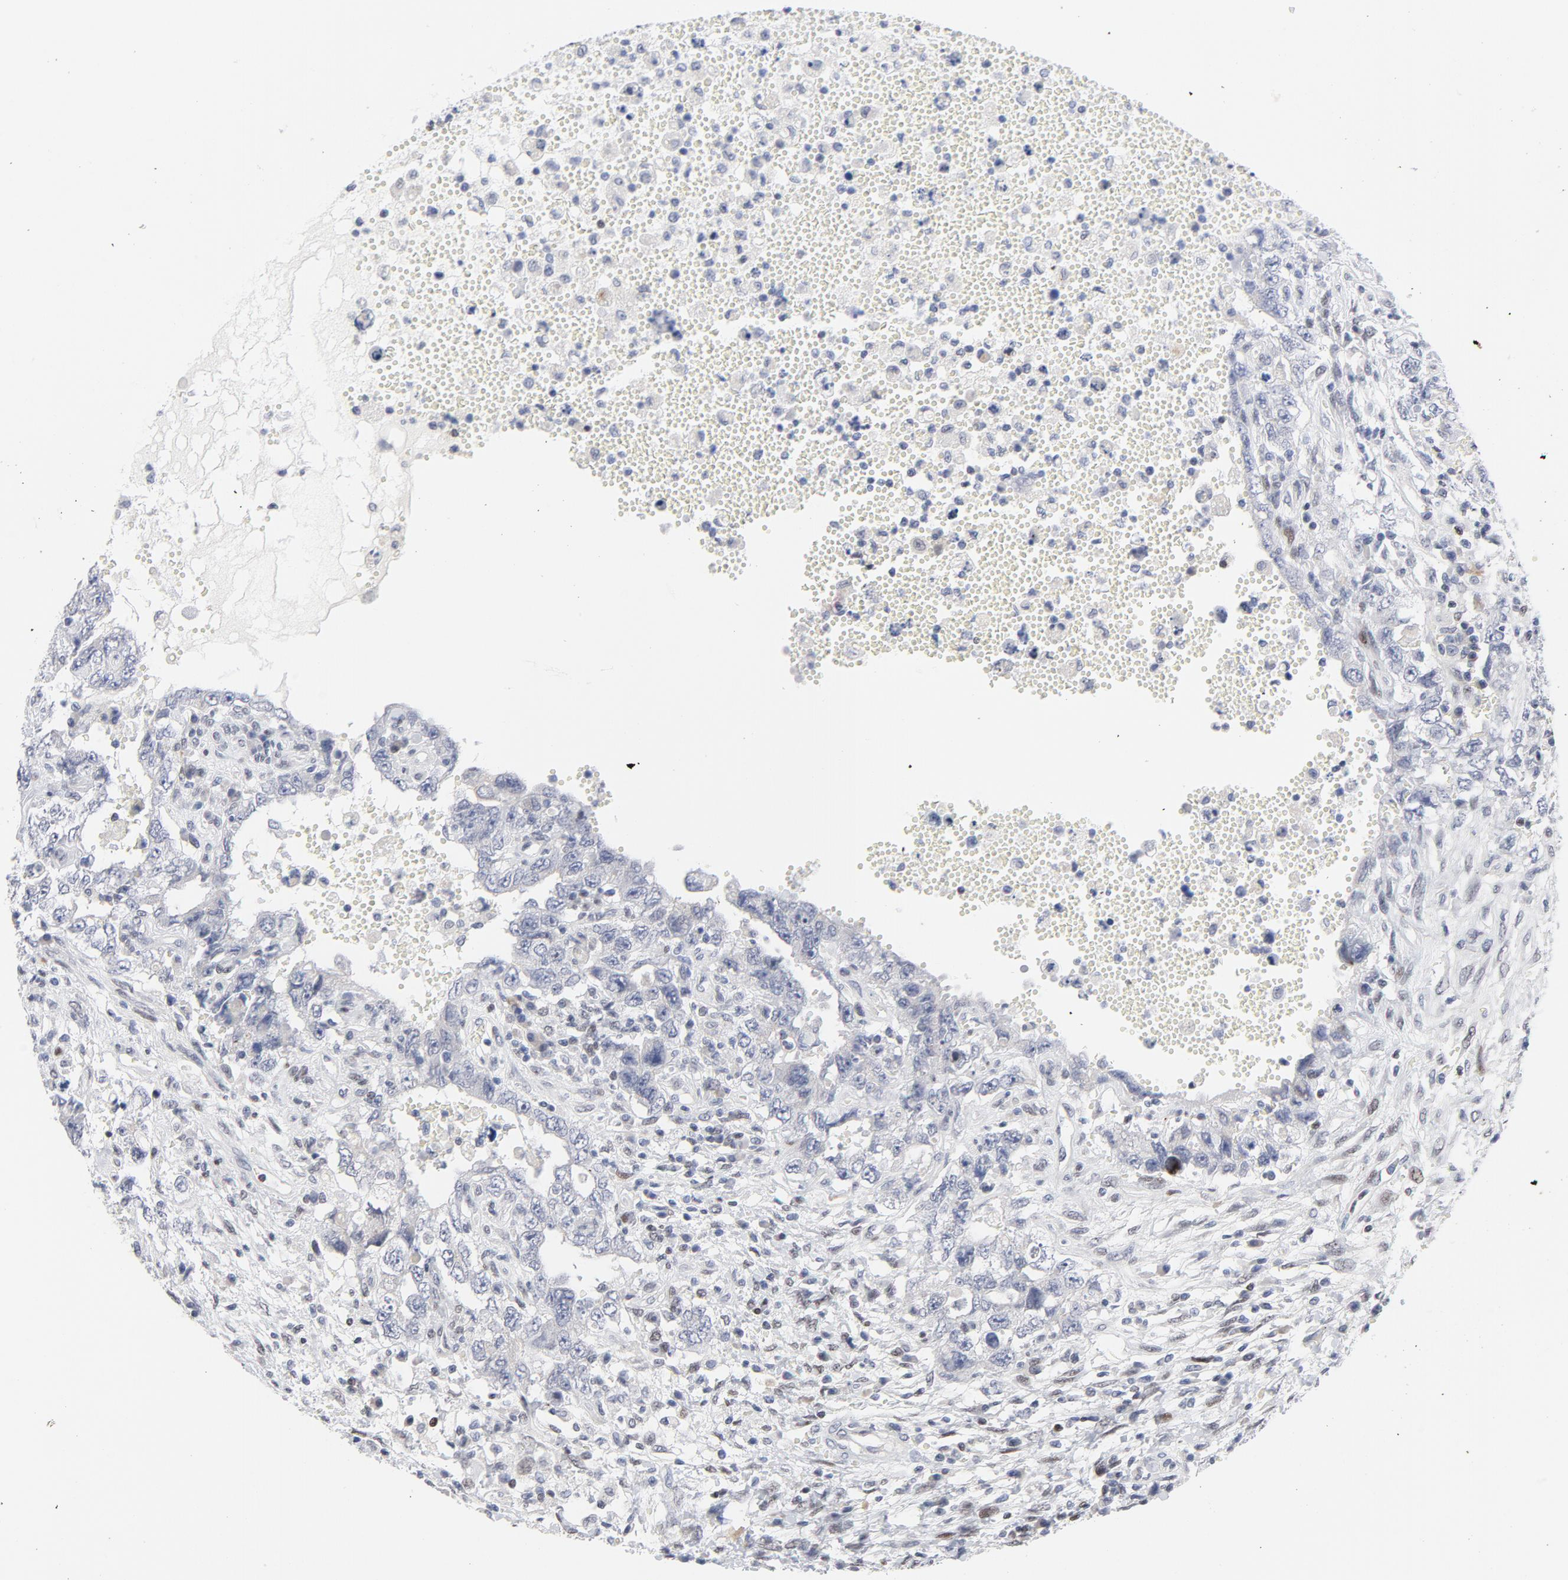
{"staining": {"intensity": "weak", "quantity": "<25%", "location": "nuclear"}, "tissue": "testis cancer", "cell_type": "Tumor cells", "image_type": "cancer", "snomed": [{"axis": "morphology", "description": "Carcinoma, Embryonal, NOS"}, {"axis": "topography", "description": "Testis"}], "caption": "High power microscopy micrograph of an IHC micrograph of testis cancer, revealing no significant staining in tumor cells. (IHC, brightfield microscopy, high magnification).", "gene": "NFIC", "patient": {"sex": "male", "age": 26}}